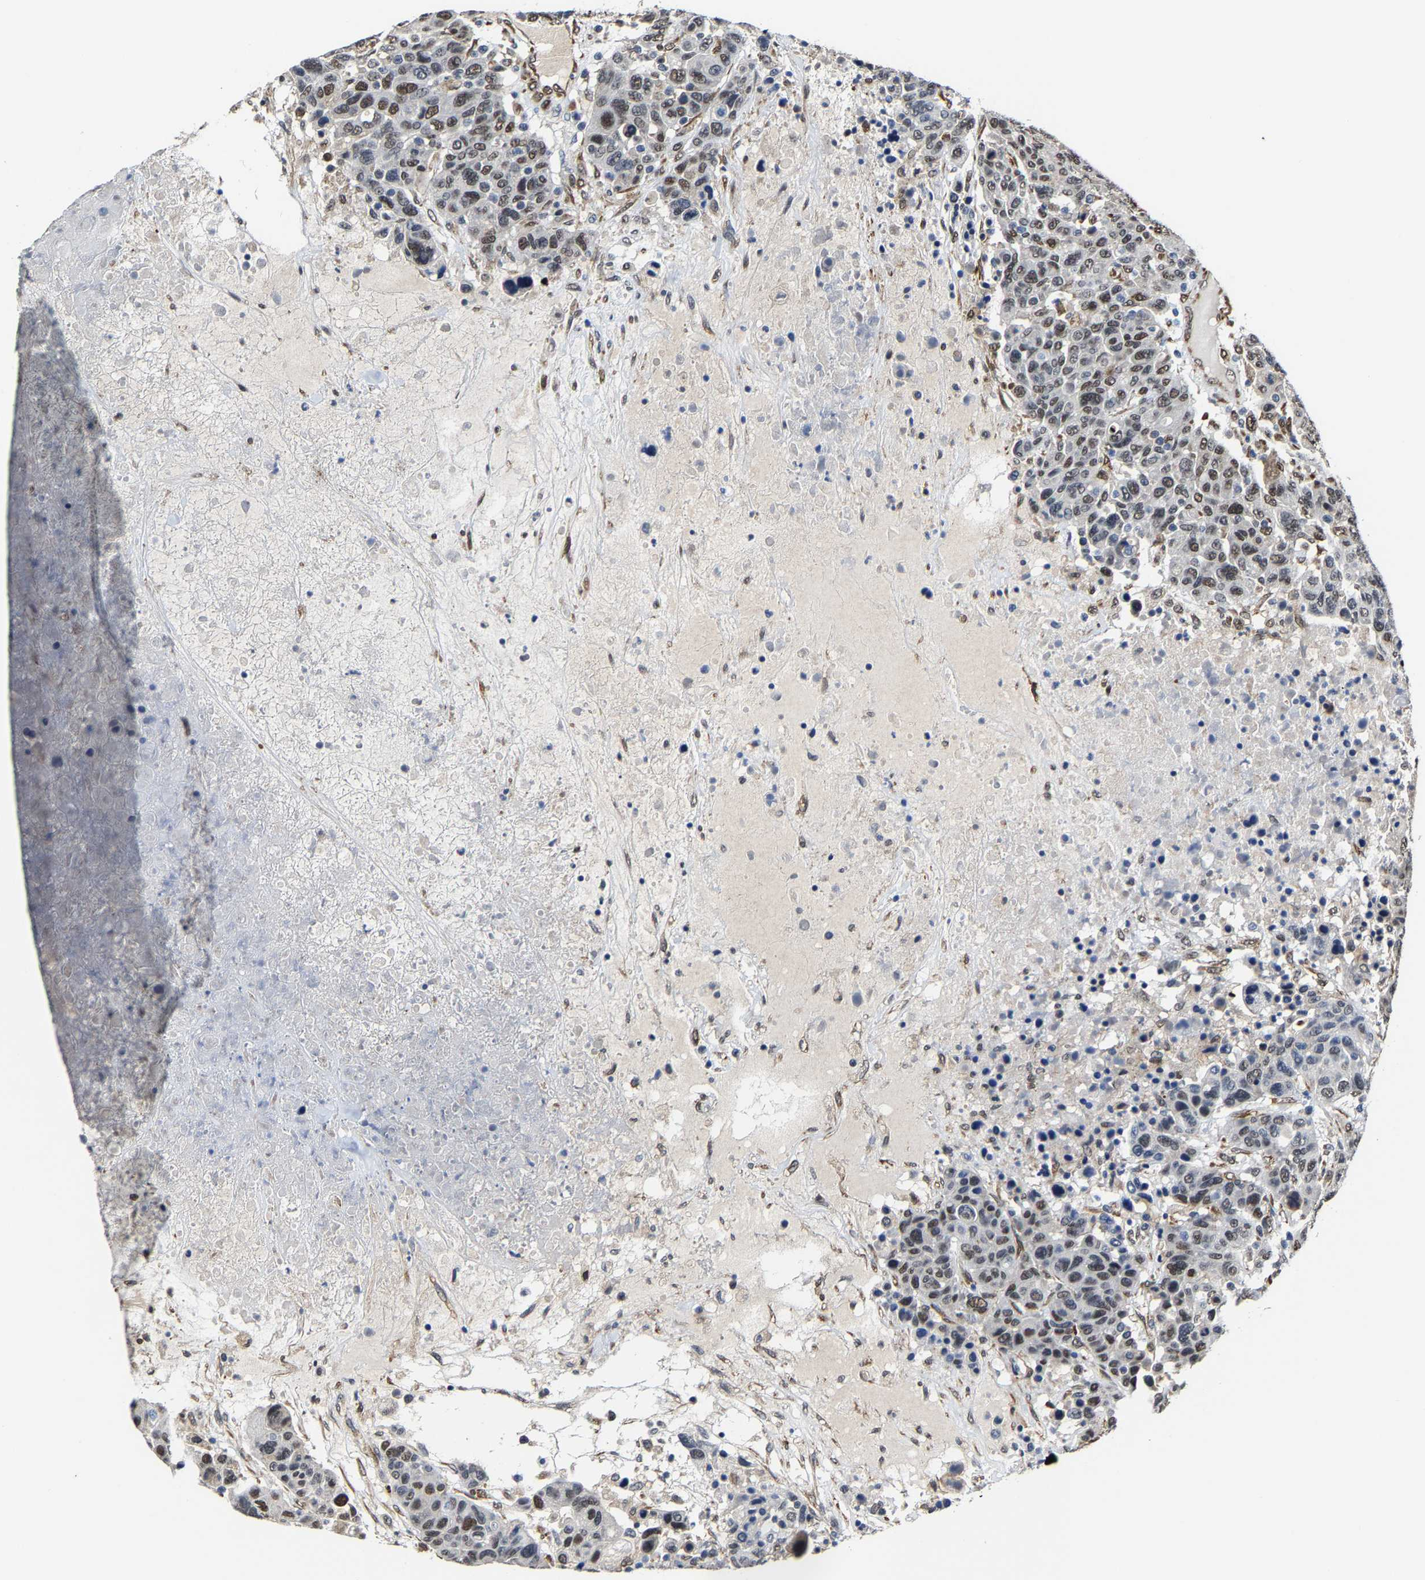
{"staining": {"intensity": "strong", "quantity": "25%-75%", "location": "nuclear"}, "tissue": "breast cancer", "cell_type": "Tumor cells", "image_type": "cancer", "snomed": [{"axis": "morphology", "description": "Duct carcinoma"}, {"axis": "topography", "description": "Breast"}], "caption": "This is a micrograph of immunohistochemistry staining of breast cancer, which shows strong staining in the nuclear of tumor cells.", "gene": "METTL1", "patient": {"sex": "female", "age": 37}}